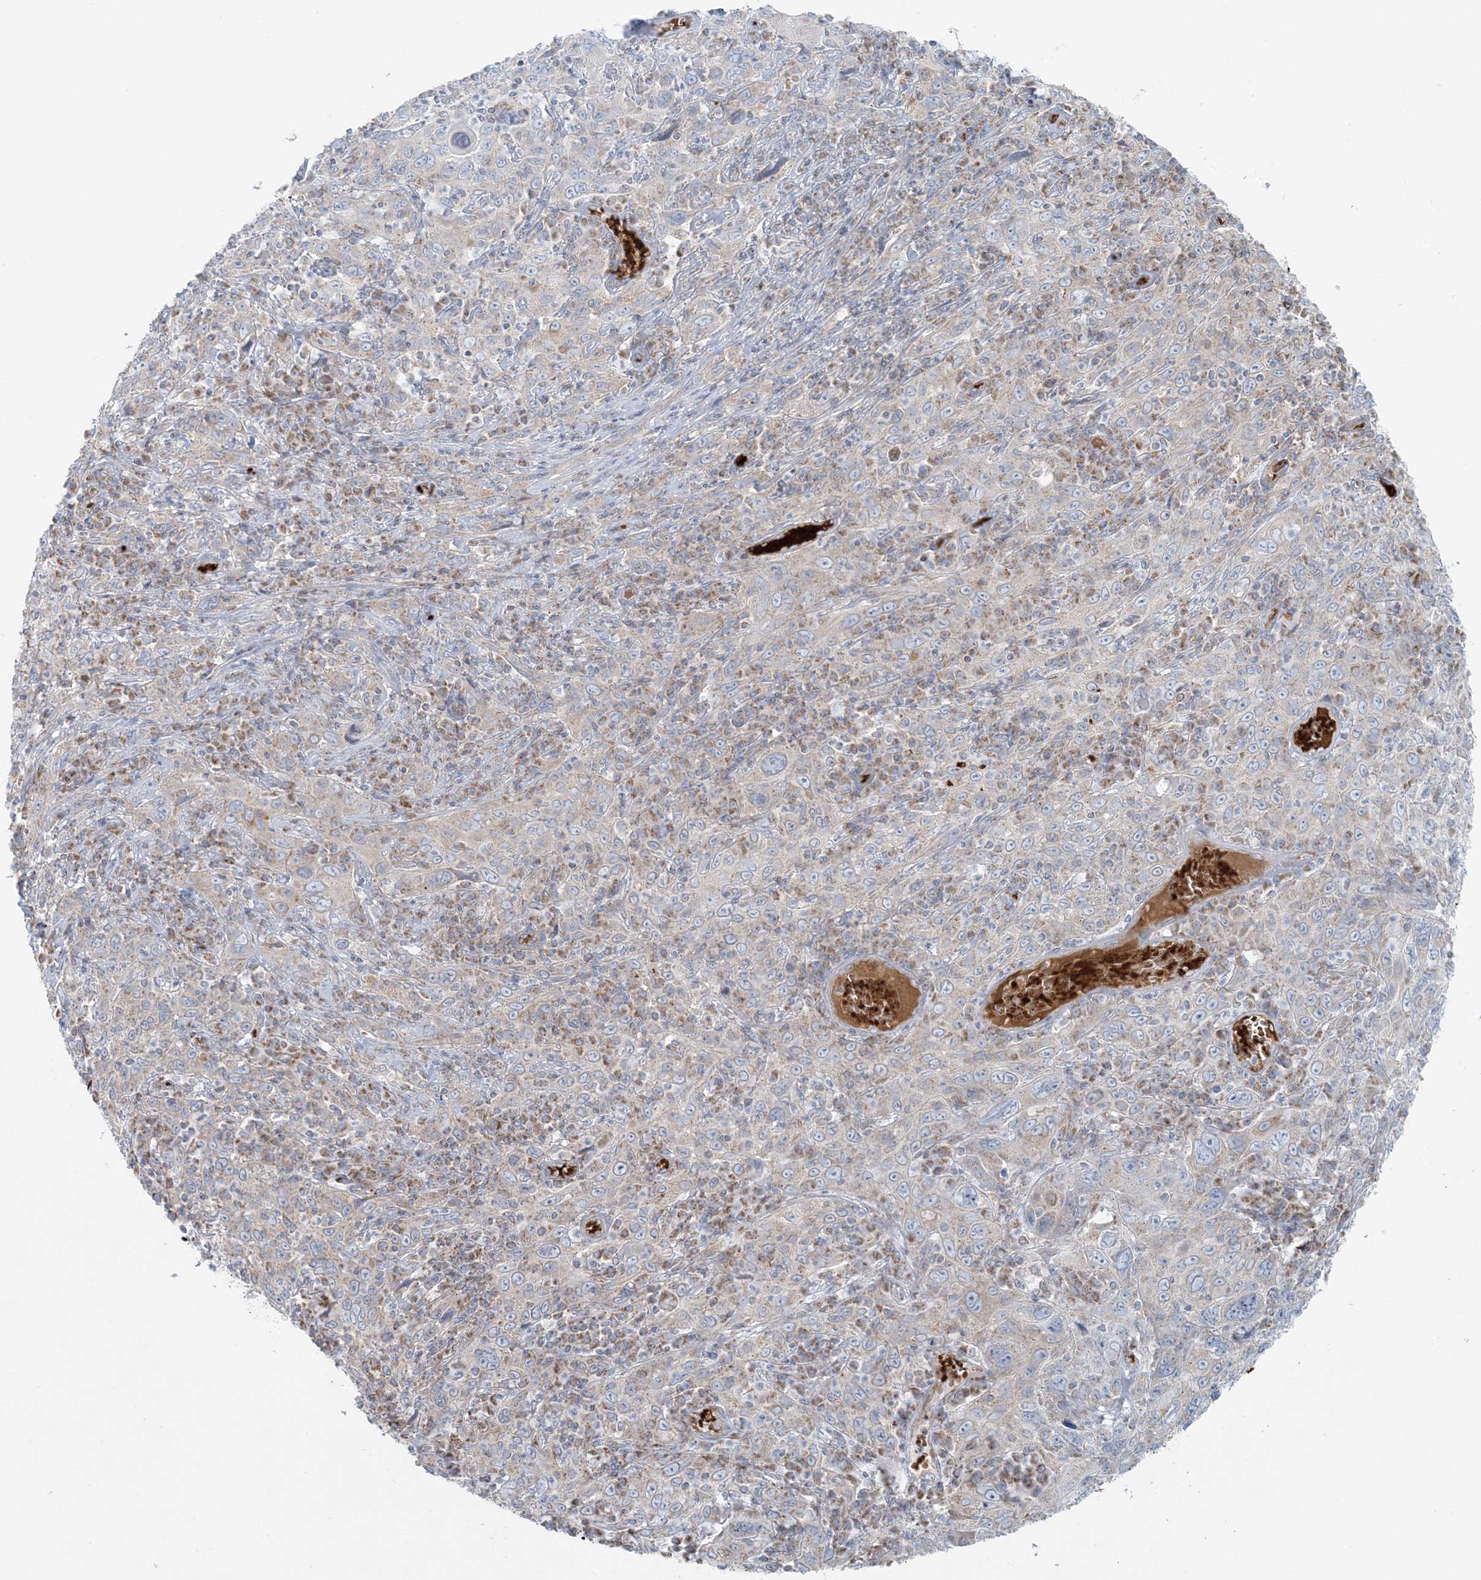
{"staining": {"intensity": "negative", "quantity": "none", "location": "none"}, "tissue": "cervical cancer", "cell_type": "Tumor cells", "image_type": "cancer", "snomed": [{"axis": "morphology", "description": "Squamous cell carcinoma, NOS"}, {"axis": "topography", "description": "Cervix"}], "caption": "This image is of cervical cancer (squamous cell carcinoma) stained with immunohistochemistry (IHC) to label a protein in brown with the nuclei are counter-stained blue. There is no expression in tumor cells.", "gene": "PIK3R4", "patient": {"sex": "female", "age": 46}}